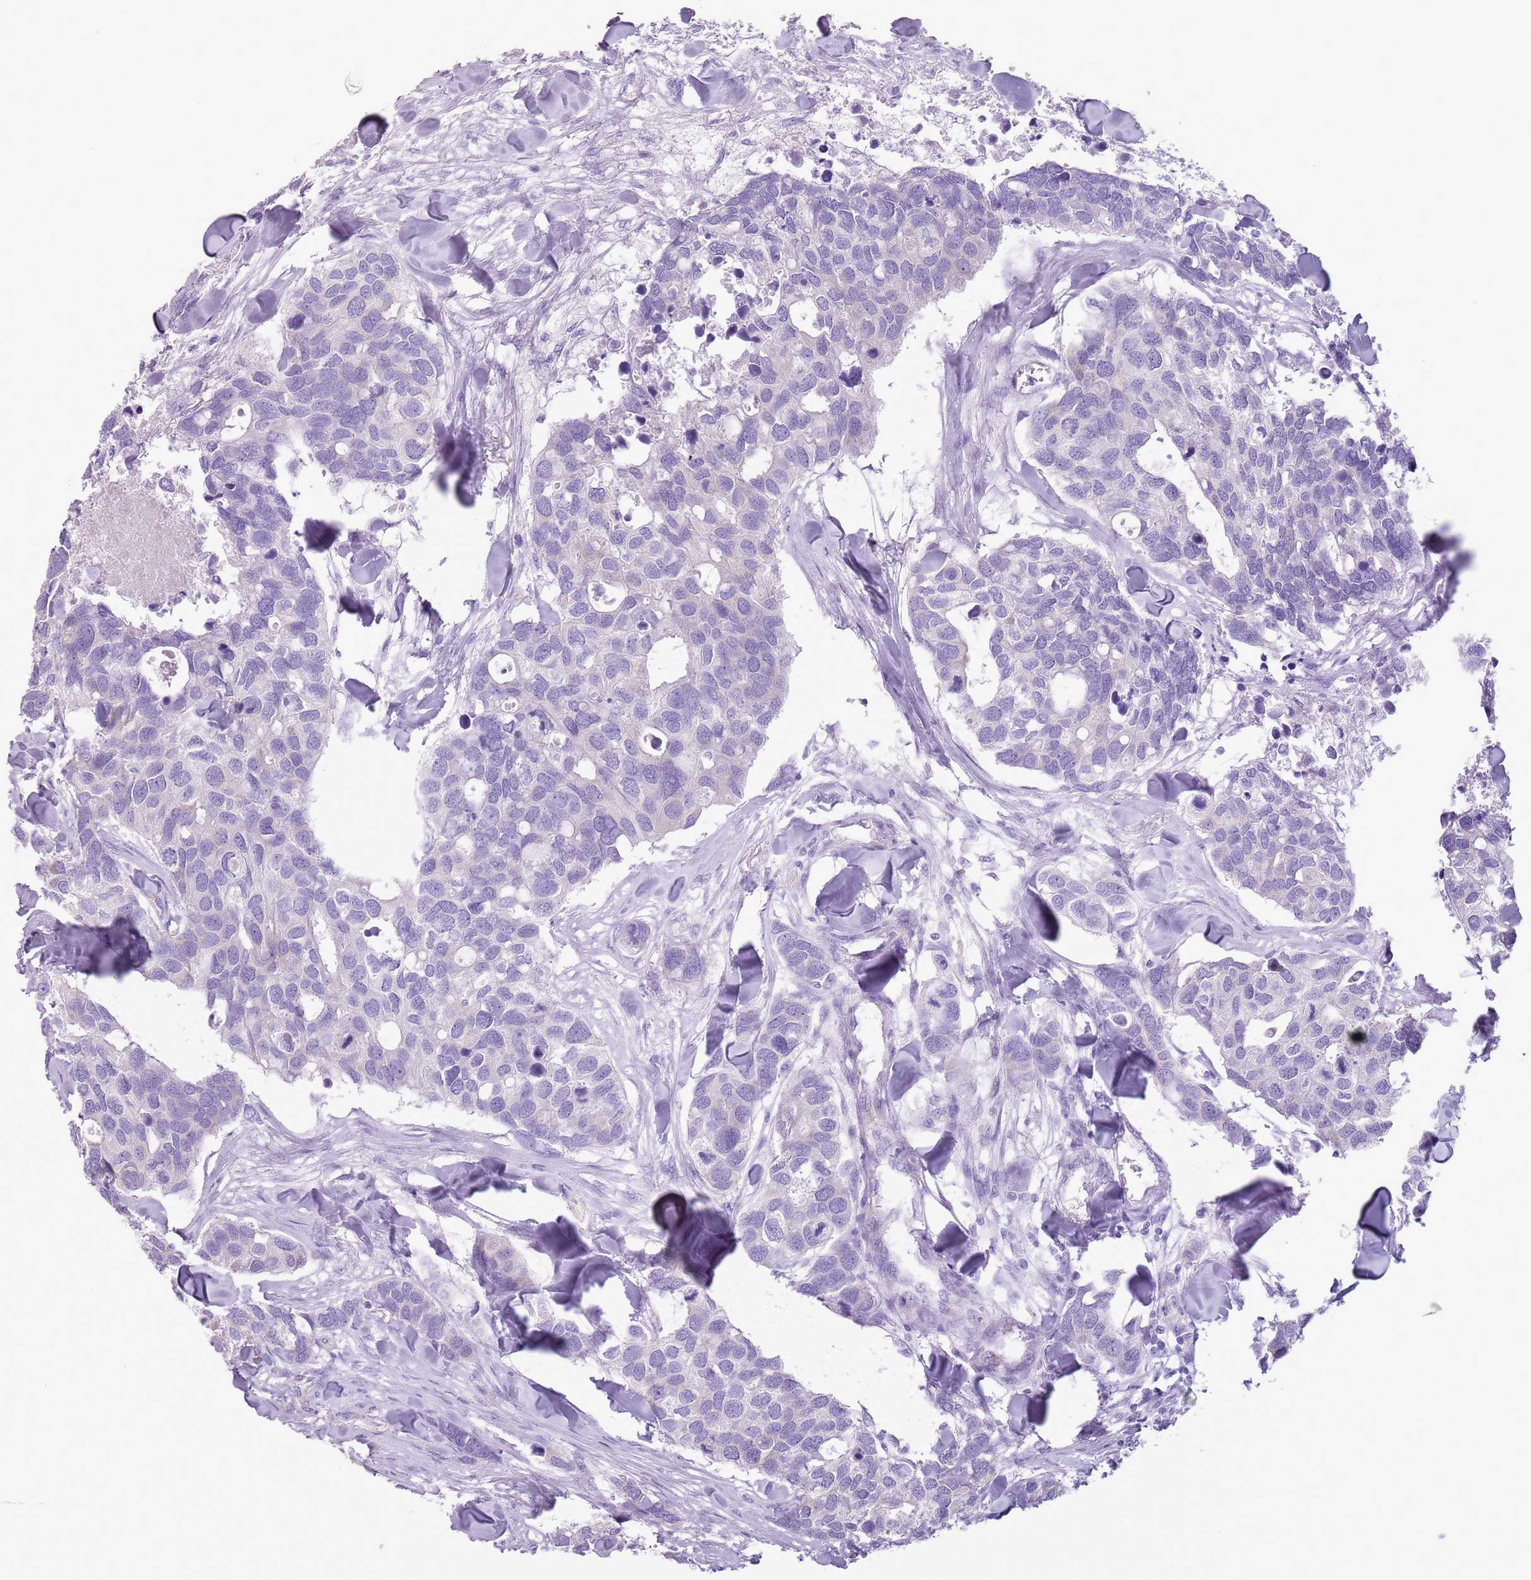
{"staining": {"intensity": "negative", "quantity": "none", "location": "none"}, "tissue": "breast cancer", "cell_type": "Tumor cells", "image_type": "cancer", "snomed": [{"axis": "morphology", "description": "Duct carcinoma"}, {"axis": "topography", "description": "Breast"}], "caption": "Tumor cells are negative for brown protein staining in infiltrating ductal carcinoma (breast).", "gene": "HYOU1", "patient": {"sex": "female", "age": 83}}